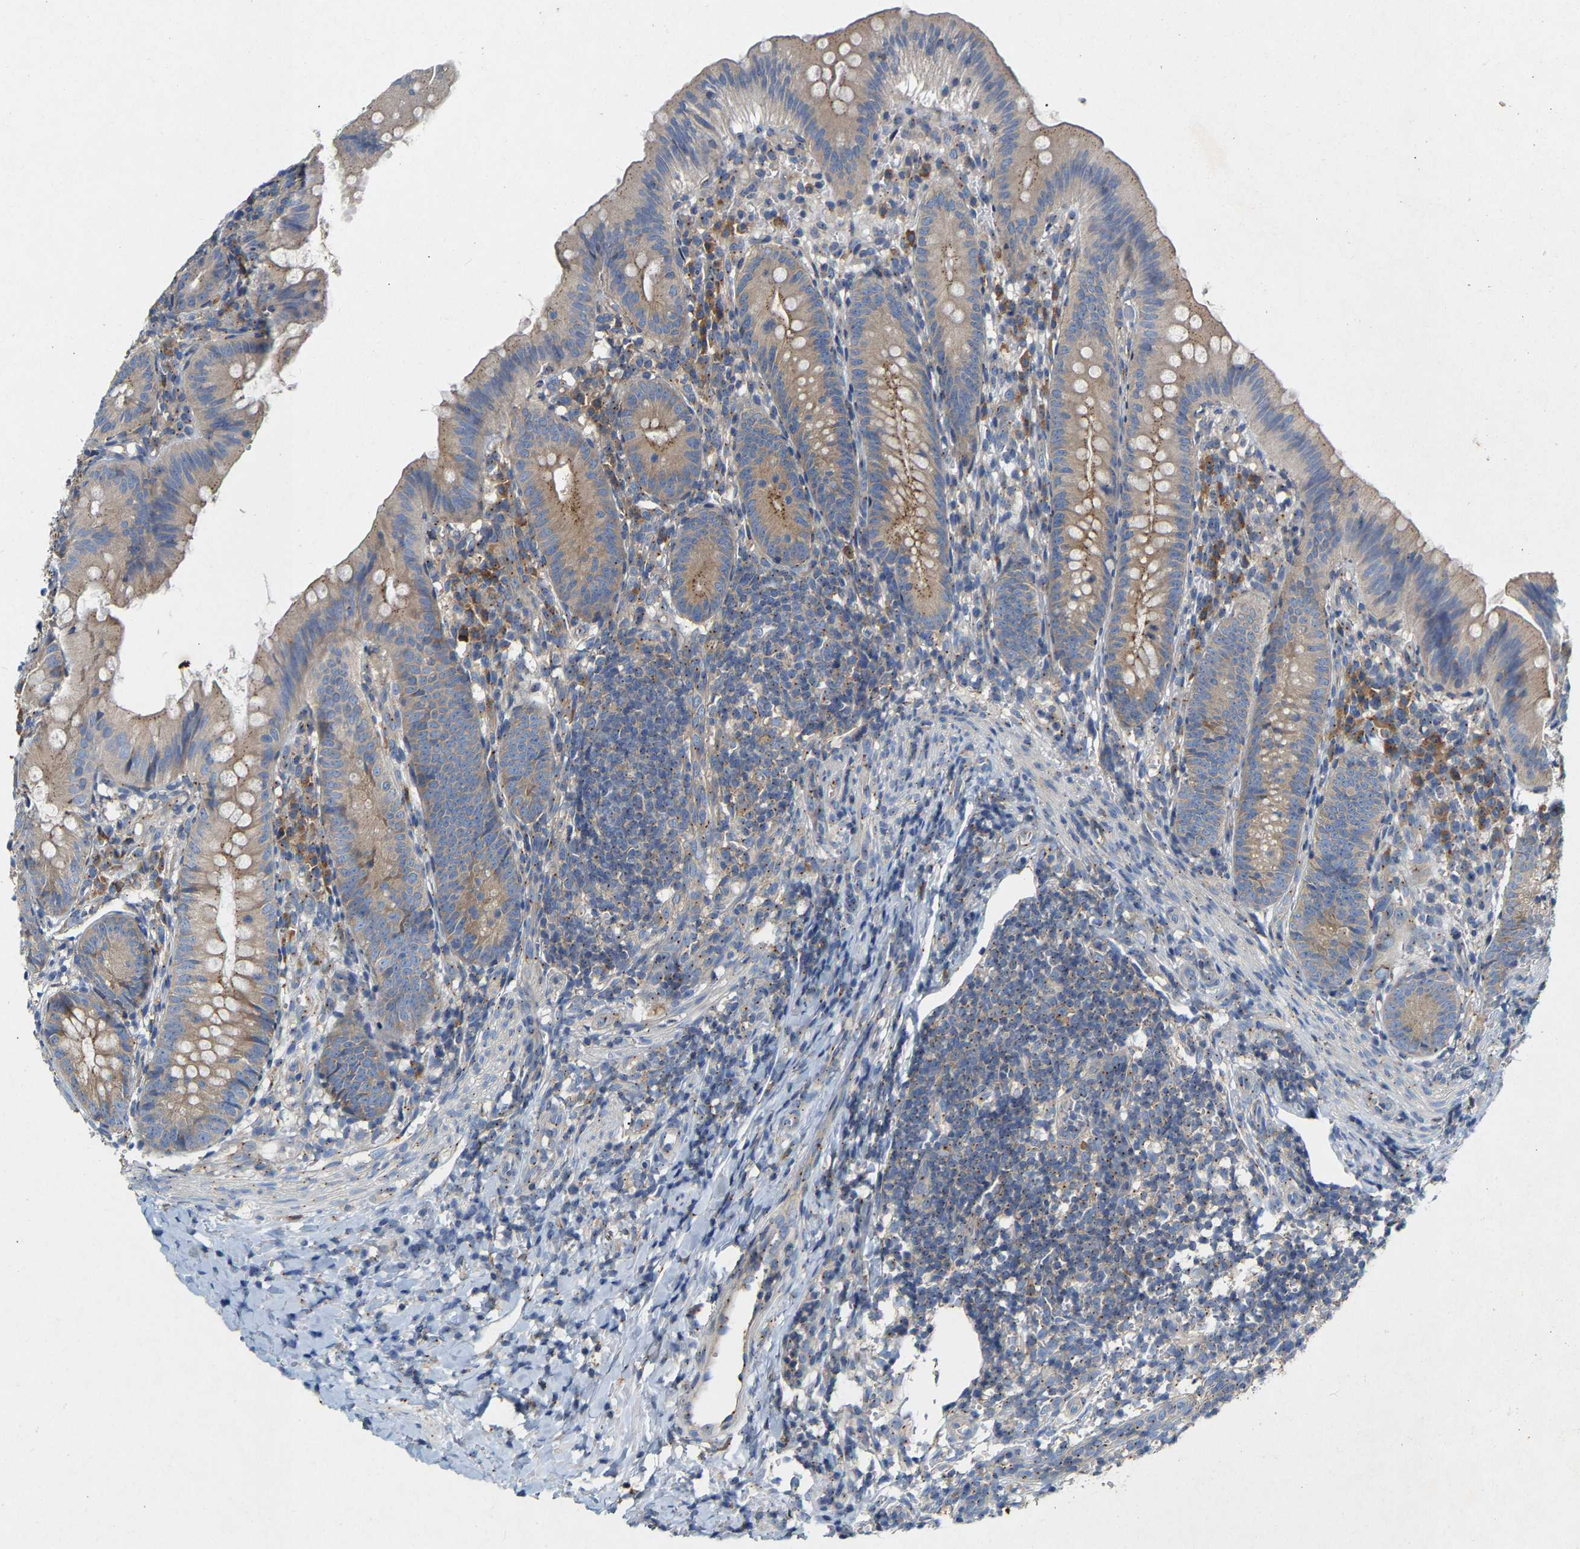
{"staining": {"intensity": "weak", "quantity": ">75%", "location": "cytoplasmic/membranous"}, "tissue": "appendix", "cell_type": "Glandular cells", "image_type": "normal", "snomed": [{"axis": "morphology", "description": "Normal tissue, NOS"}, {"axis": "topography", "description": "Appendix"}], "caption": "Brown immunohistochemical staining in normal human appendix demonstrates weak cytoplasmic/membranous staining in approximately >75% of glandular cells.", "gene": "PCNT", "patient": {"sex": "male", "age": 1}}